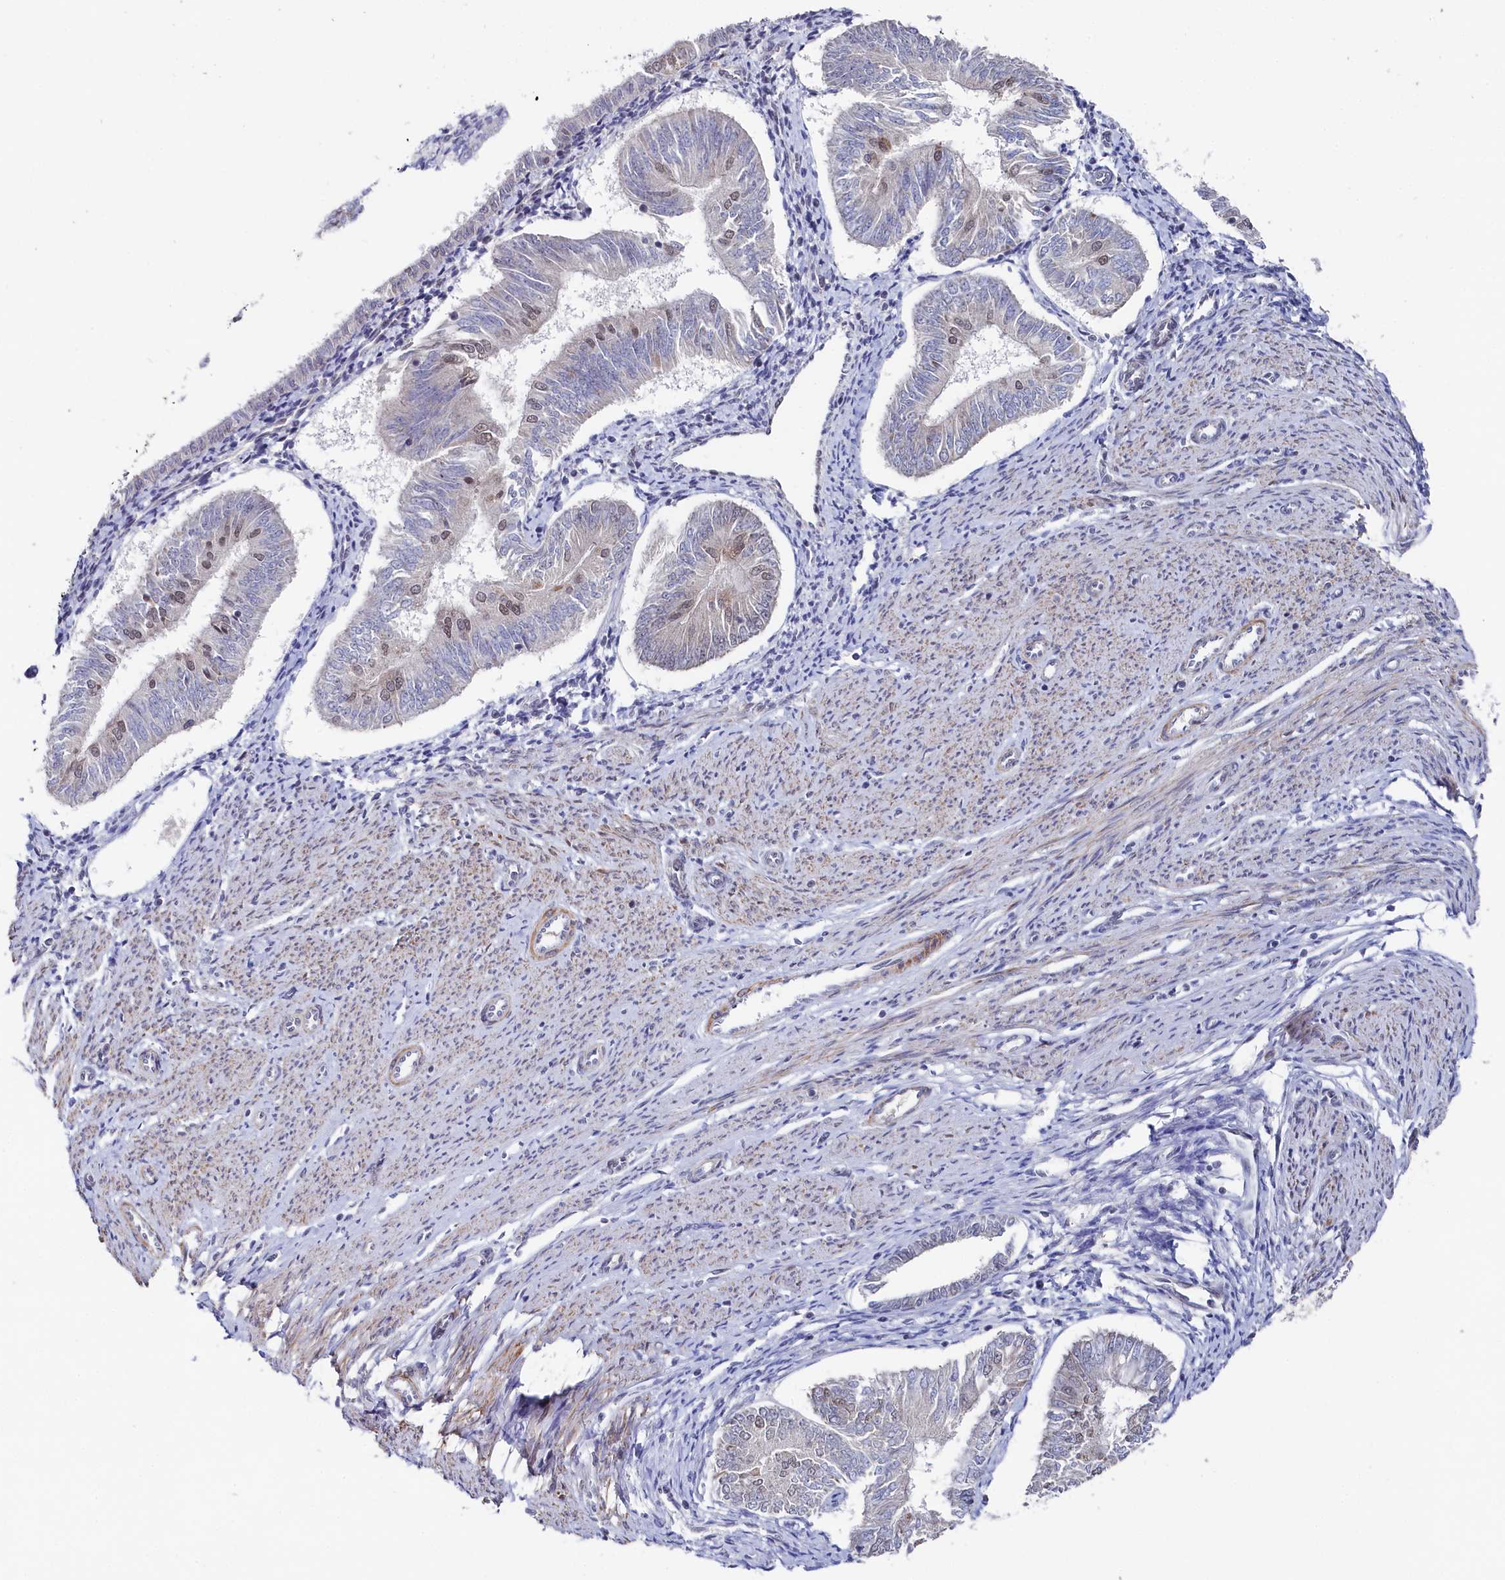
{"staining": {"intensity": "weak", "quantity": "<25%", "location": "nuclear"}, "tissue": "endometrial cancer", "cell_type": "Tumor cells", "image_type": "cancer", "snomed": [{"axis": "morphology", "description": "Adenocarcinoma, NOS"}, {"axis": "topography", "description": "Endometrium"}], "caption": "A high-resolution image shows immunohistochemistry staining of adenocarcinoma (endometrial), which shows no significant expression in tumor cells. (DAB IHC, high magnification).", "gene": "TIGD4", "patient": {"sex": "female", "age": 58}}